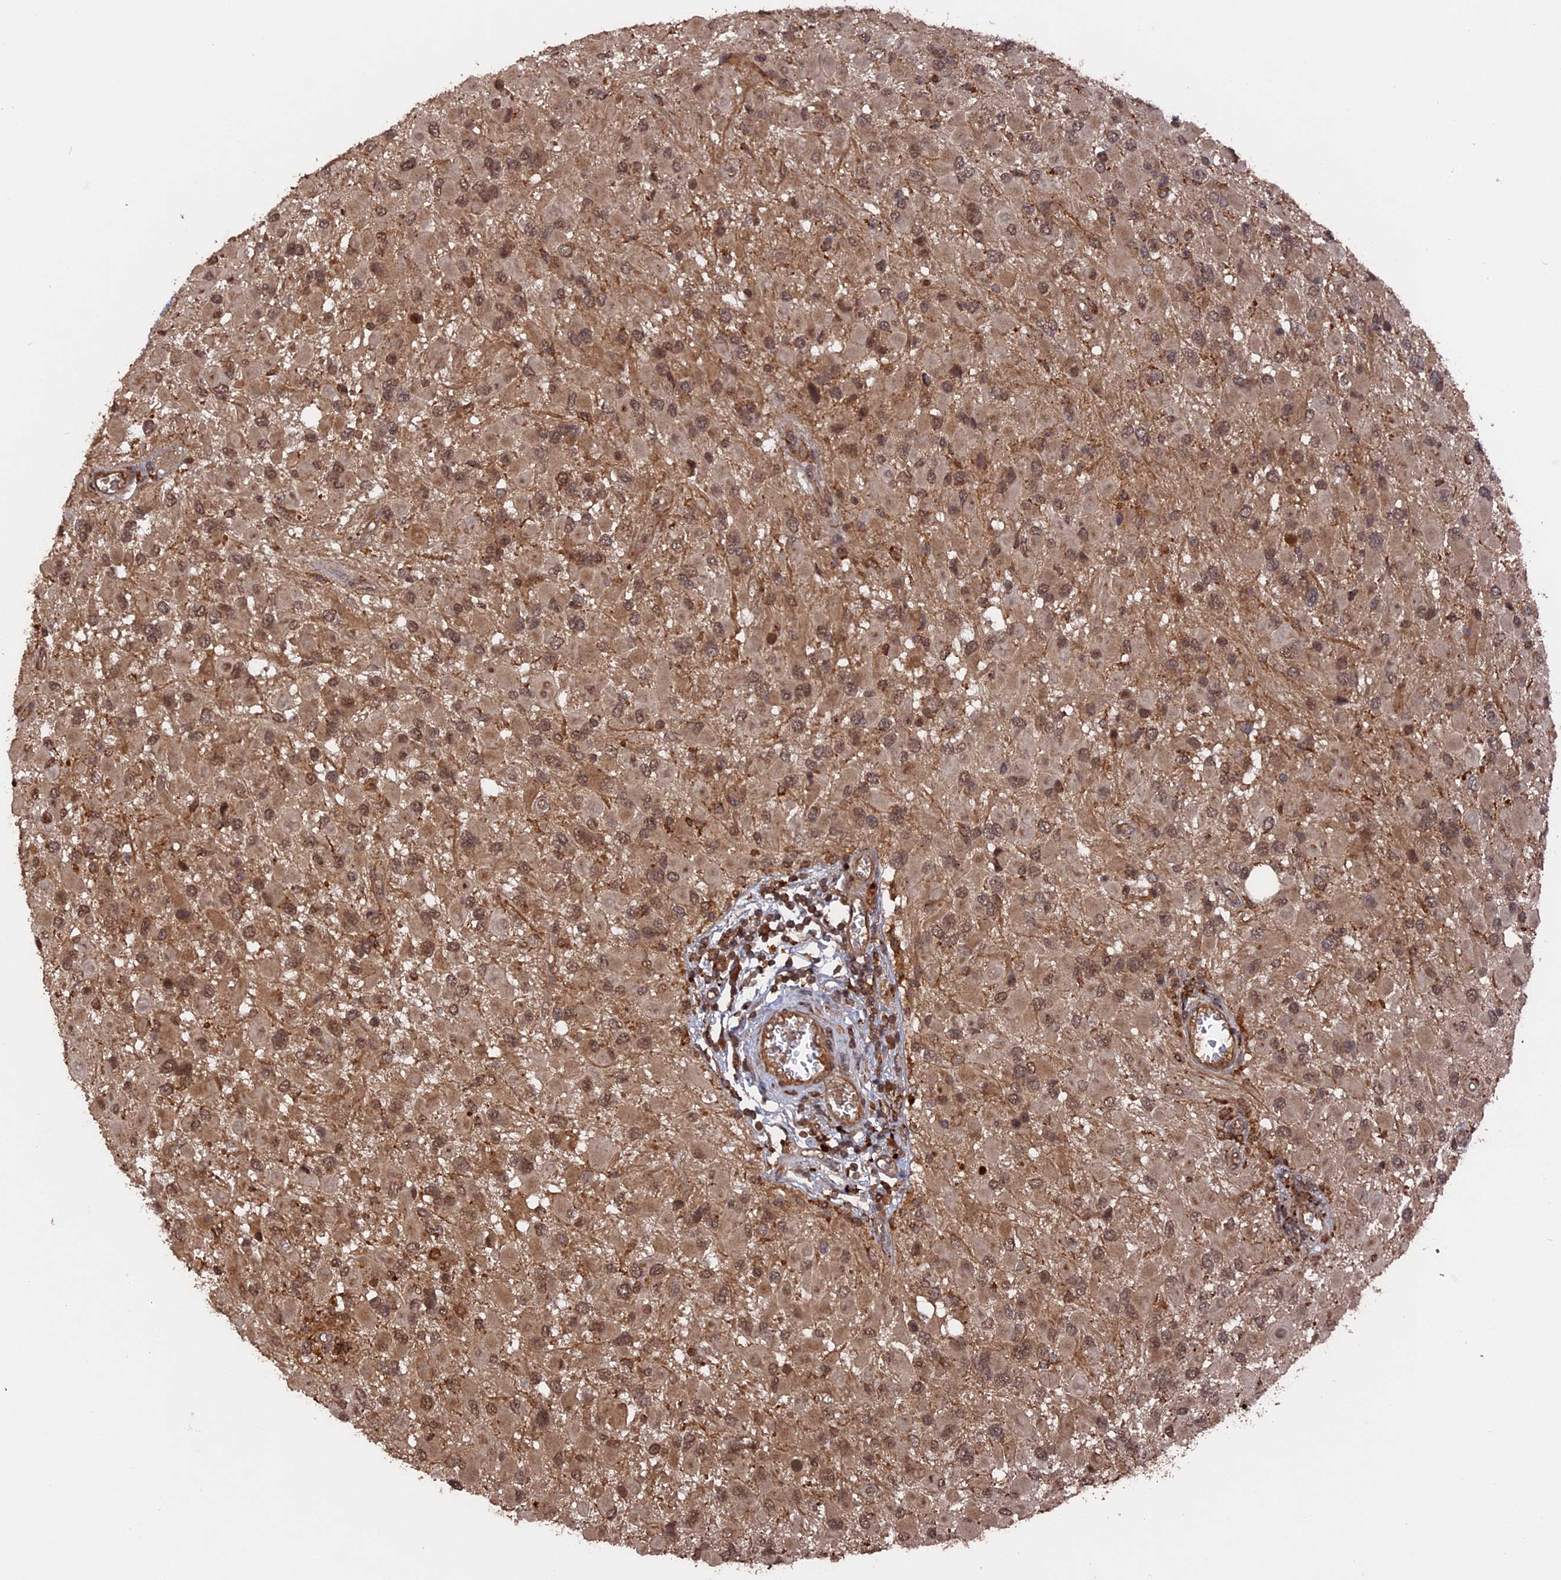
{"staining": {"intensity": "moderate", "quantity": ">75%", "location": "nuclear"}, "tissue": "glioma", "cell_type": "Tumor cells", "image_type": "cancer", "snomed": [{"axis": "morphology", "description": "Glioma, malignant, High grade"}, {"axis": "topography", "description": "Brain"}], "caption": "This is a photomicrograph of IHC staining of glioma, which shows moderate expression in the nuclear of tumor cells.", "gene": "TELO2", "patient": {"sex": "male", "age": 53}}